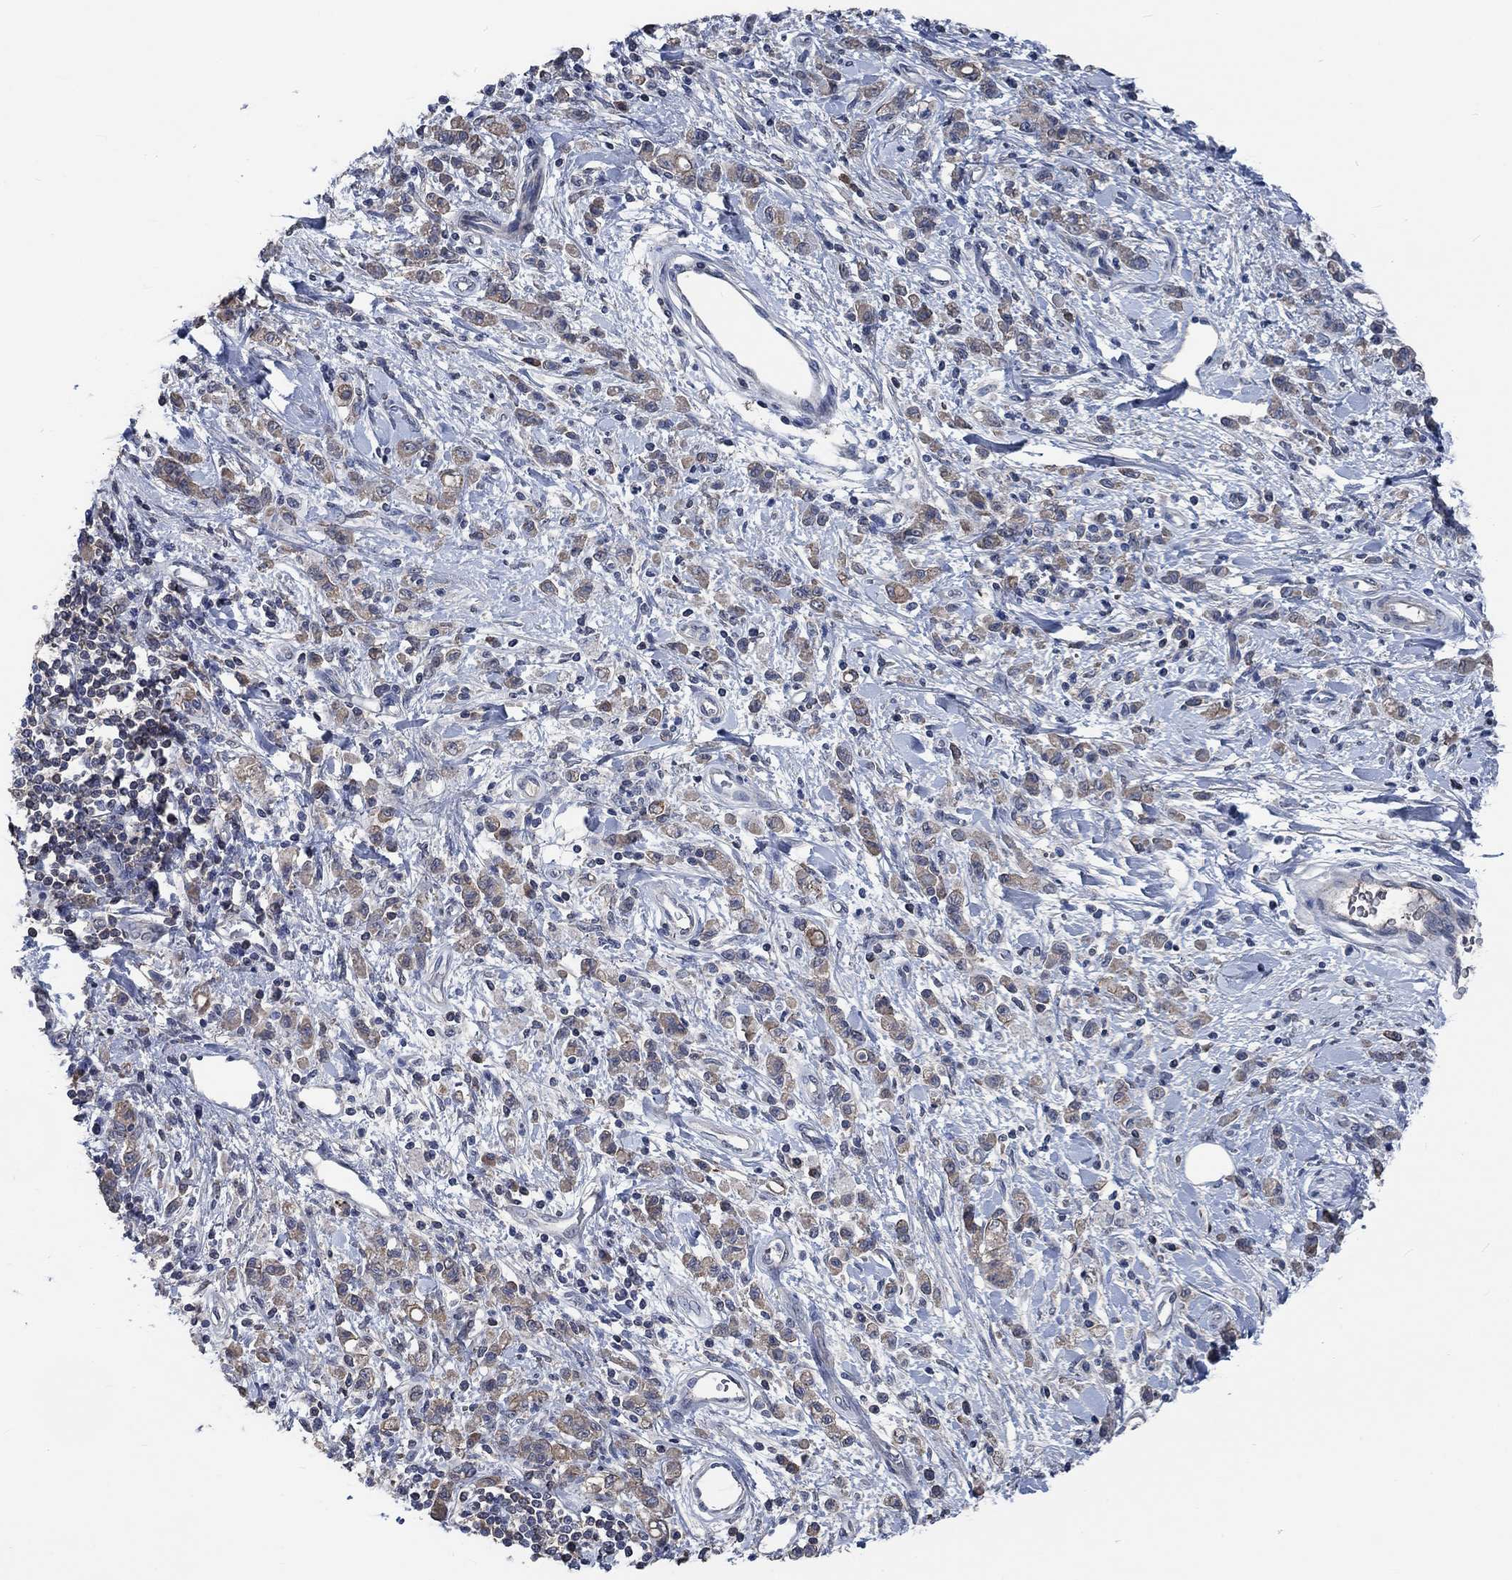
{"staining": {"intensity": "weak", "quantity": ">75%", "location": "cytoplasmic/membranous"}, "tissue": "stomach cancer", "cell_type": "Tumor cells", "image_type": "cancer", "snomed": [{"axis": "morphology", "description": "Adenocarcinoma, NOS"}, {"axis": "topography", "description": "Stomach"}], "caption": "Weak cytoplasmic/membranous positivity for a protein is seen in about >75% of tumor cells of stomach cancer using immunohistochemistry (IHC).", "gene": "OBSCN", "patient": {"sex": "male", "age": 77}}